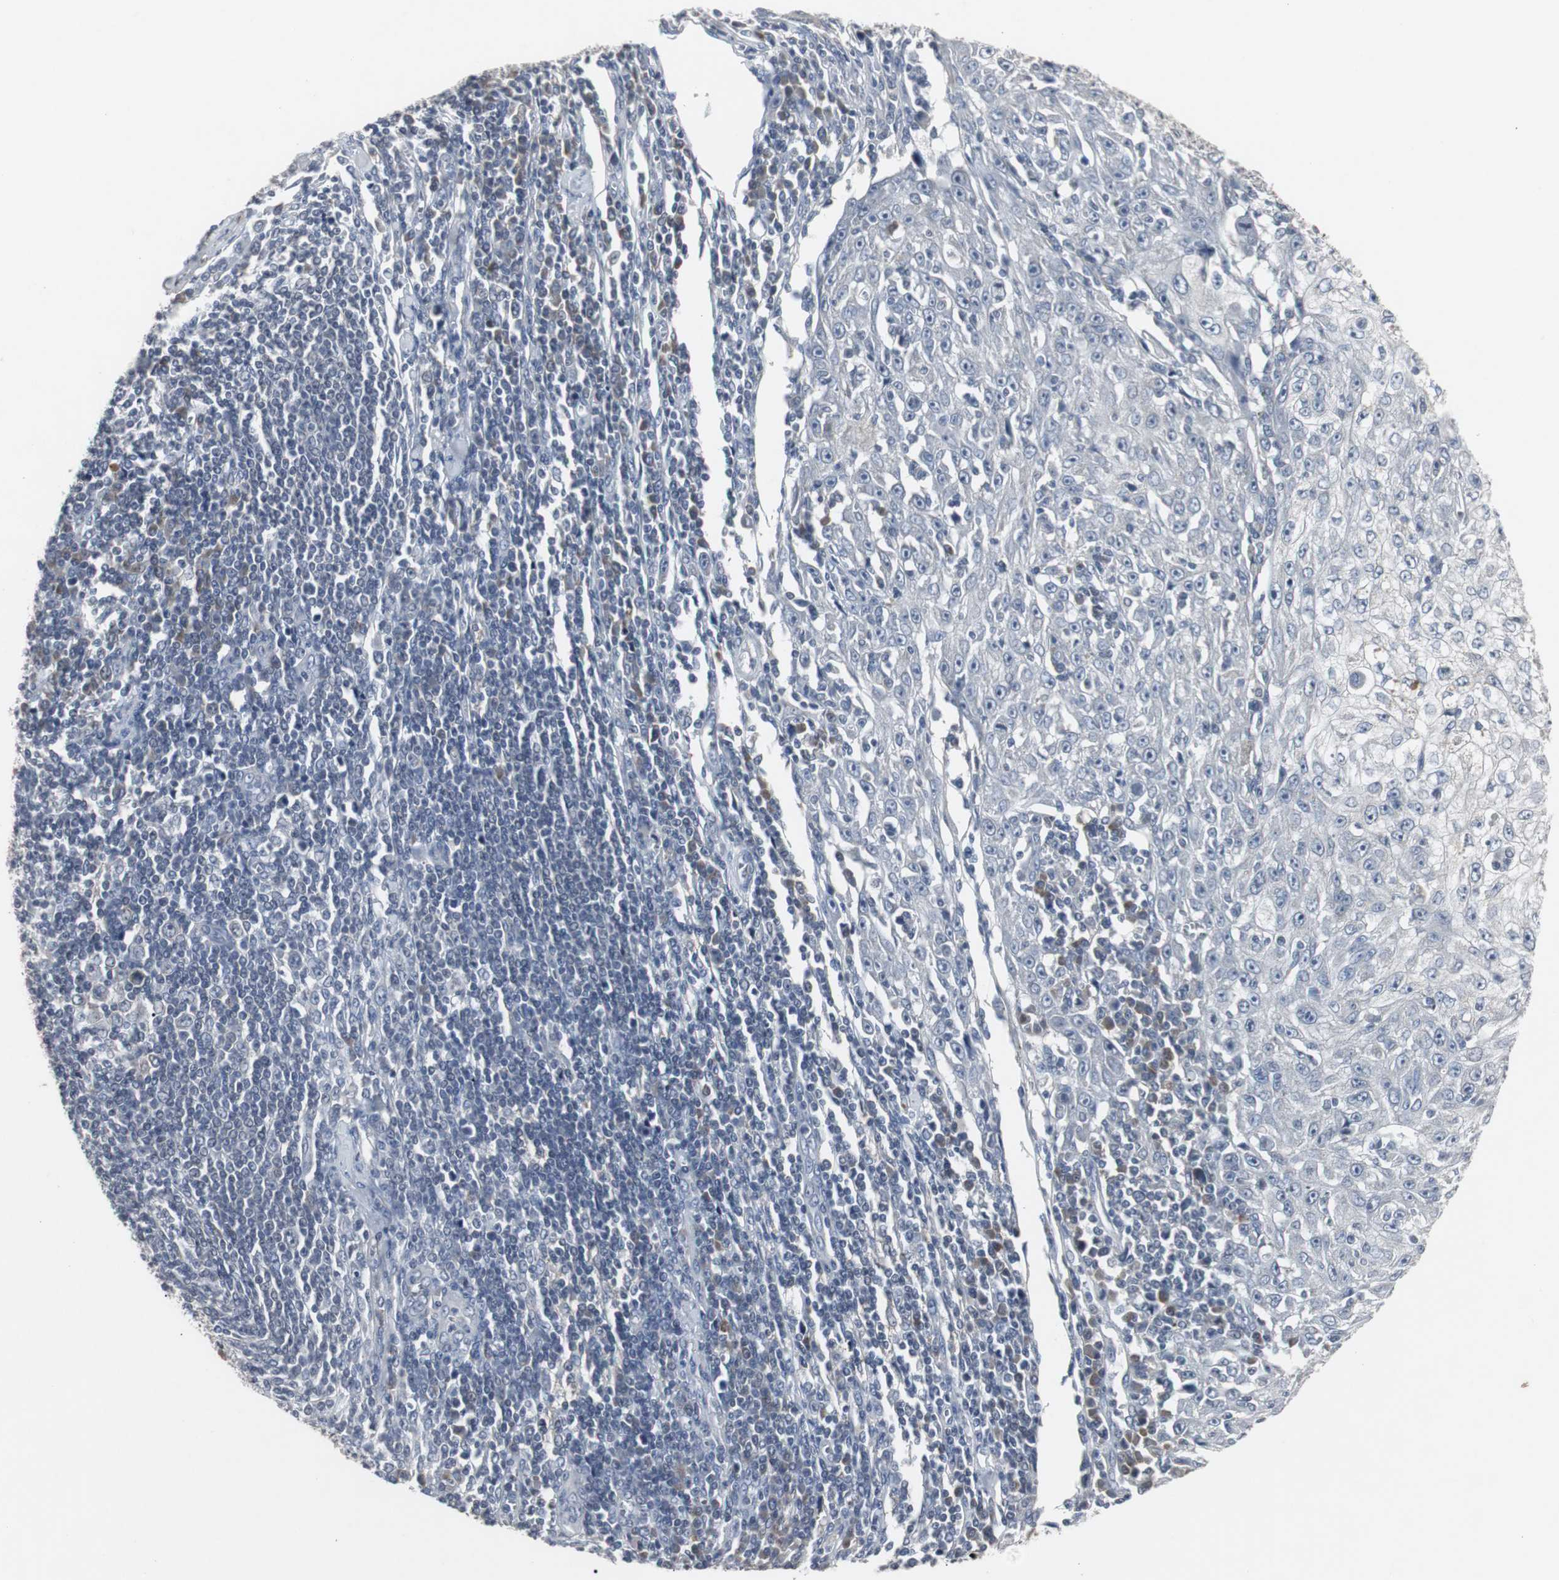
{"staining": {"intensity": "weak", "quantity": "25%-75%", "location": "cytoplasmic/membranous"}, "tissue": "skin cancer", "cell_type": "Tumor cells", "image_type": "cancer", "snomed": [{"axis": "morphology", "description": "Squamous cell carcinoma, NOS"}, {"axis": "topography", "description": "Skin"}], "caption": "Skin squamous cell carcinoma stained with a brown dye demonstrates weak cytoplasmic/membranous positive expression in about 25%-75% of tumor cells.", "gene": "ACAA1", "patient": {"sex": "male", "age": 75}}